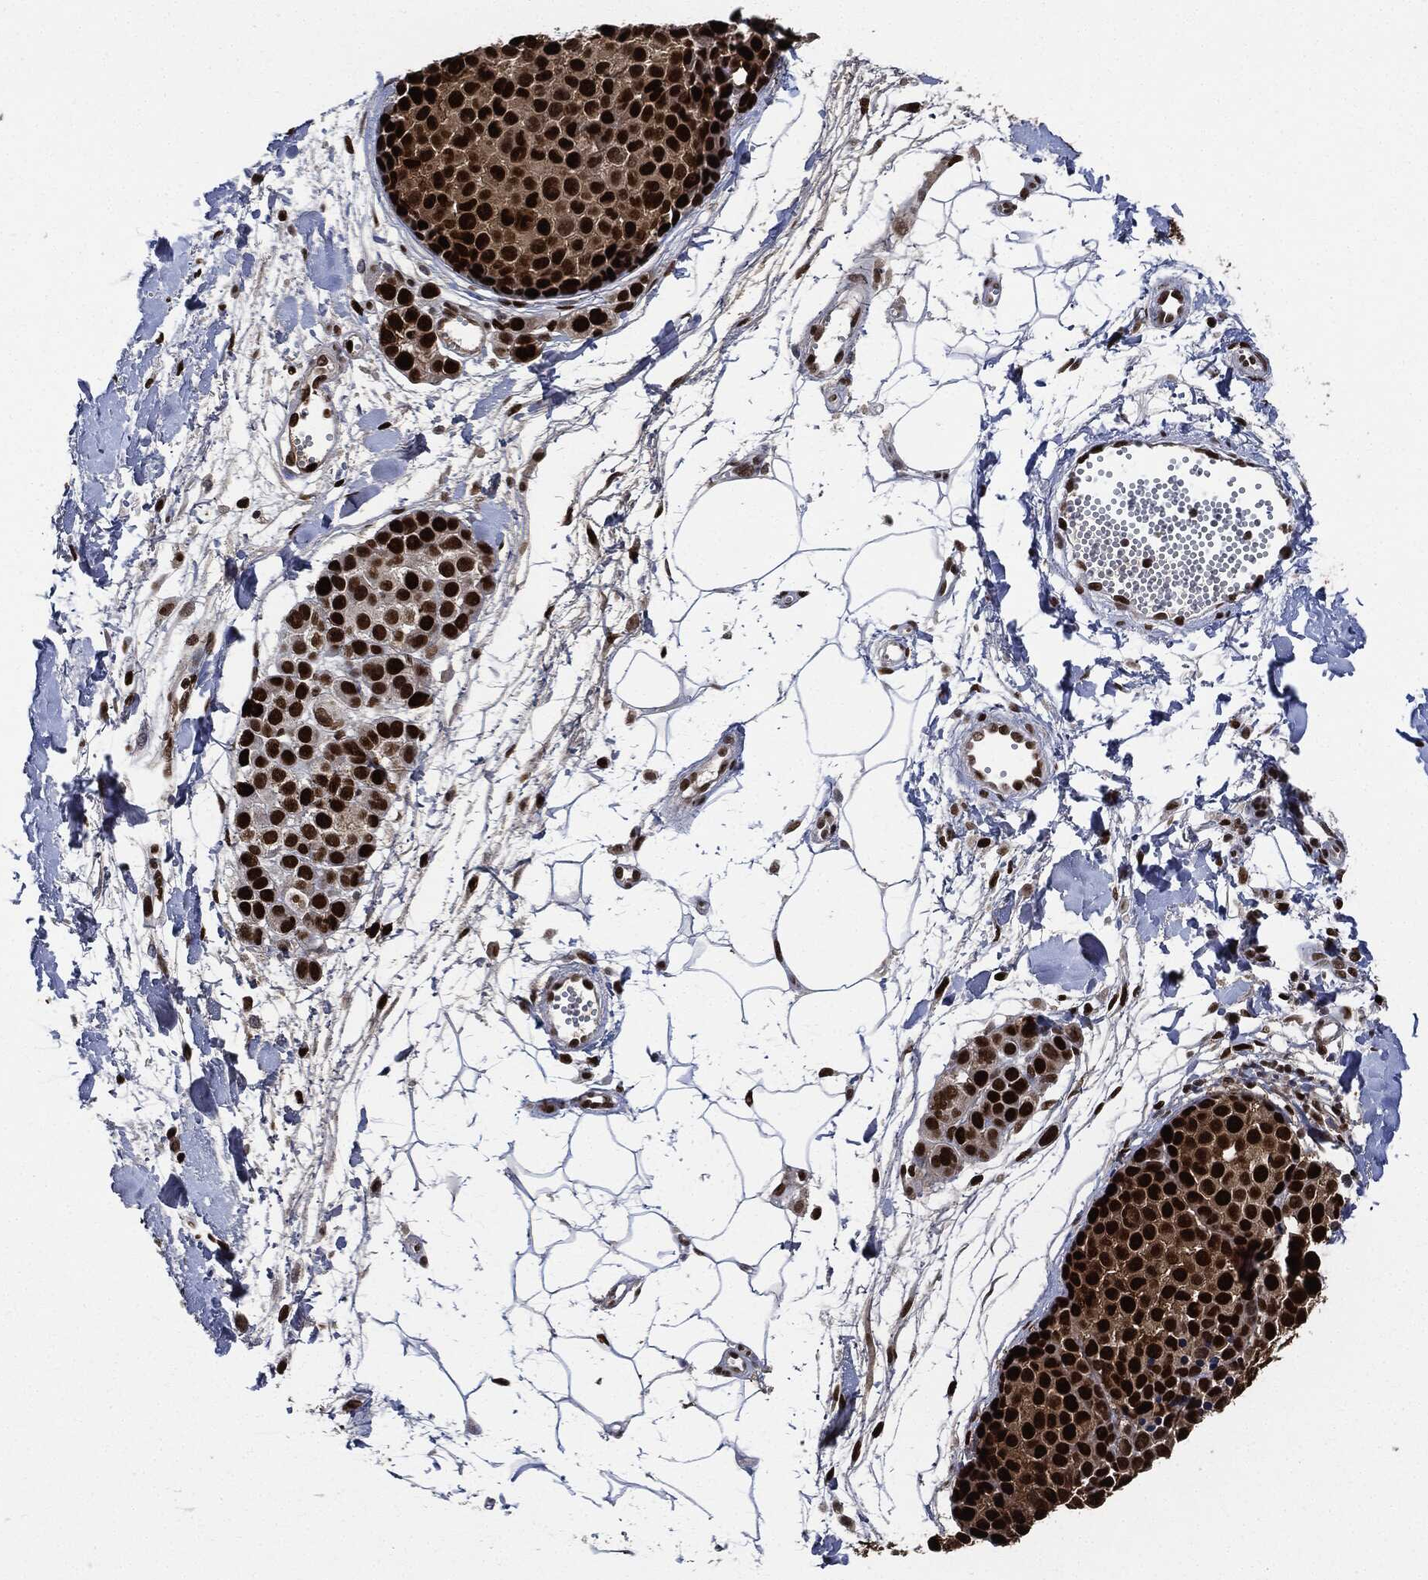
{"staining": {"intensity": "strong", "quantity": ">75%", "location": "nuclear"}, "tissue": "melanoma", "cell_type": "Tumor cells", "image_type": "cancer", "snomed": [{"axis": "morphology", "description": "Malignant melanoma, NOS"}, {"axis": "topography", "description": "Skin"}], "caption": "Immunohistochemical staining of human malignant melanoma displays high levels of strong nuclear staining in about >75% of tumor cells. (brown staining indicates protein expression, while blue staining denotes nuclei).", "gene": "PCNA", "patient": {"sex": "female", "age": 86}}